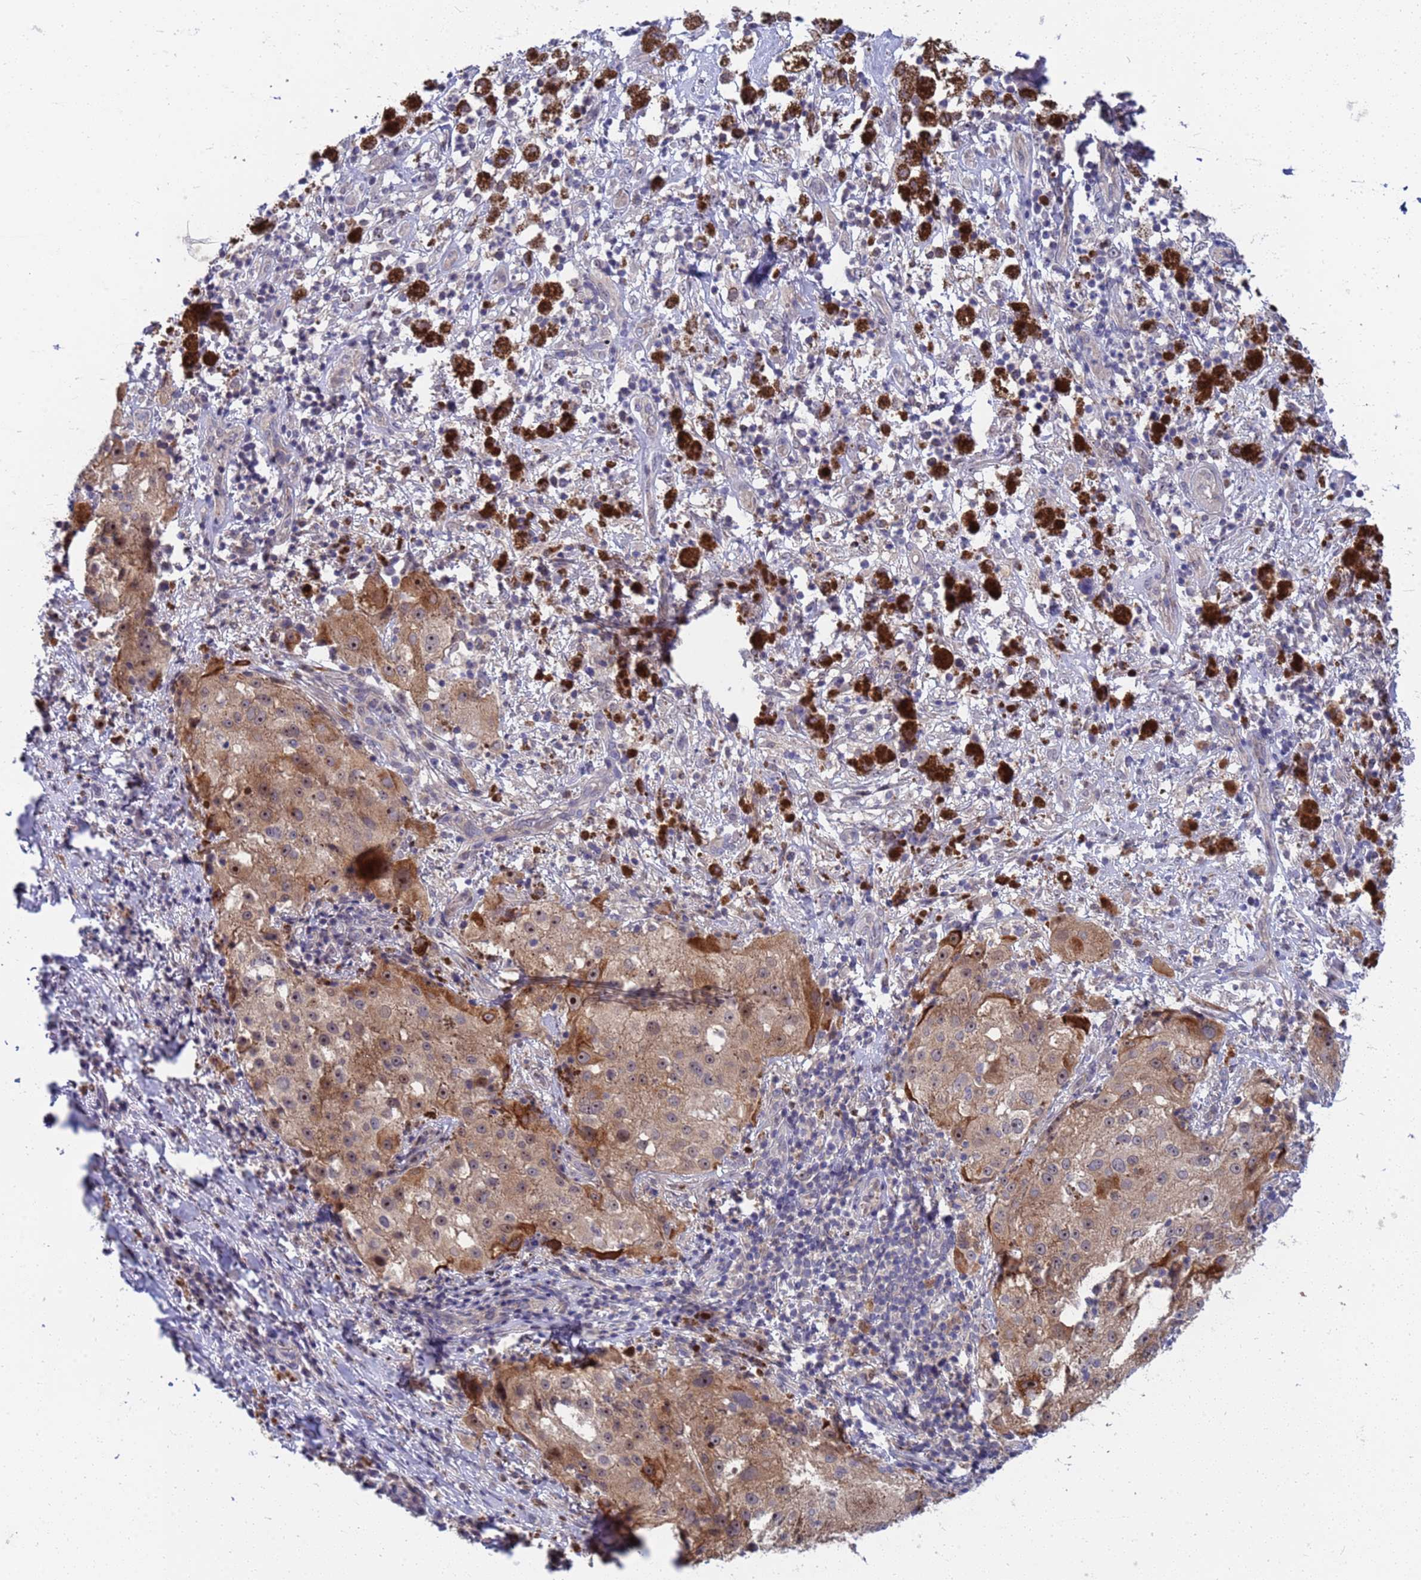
{"staining": {"intensity": "moderate", "quantity": ">75%", "location": "cytoplasmic/membranous,nuclear"}, "tissue": "melanoma", "cell_type": "Tumor cells", "image_type": "cancer", "snomed": [{"axis": "morphology", "description": "Necrosis, NOS"}, {"axis": "morphology", "description": "Malignant melanoma, NOS"}, {"axis": "topography", "description": "Skin"}], "caption": "Immunohistochemistry image of human malignant melanoma stained for a protein (brown), which displays medium levels of moderate cytoplasmic/membranous and nuclear staining in about >75% of tumor cells.", "gene": "ENOSF1", "patient": {"sex": "female", "age": 87}}